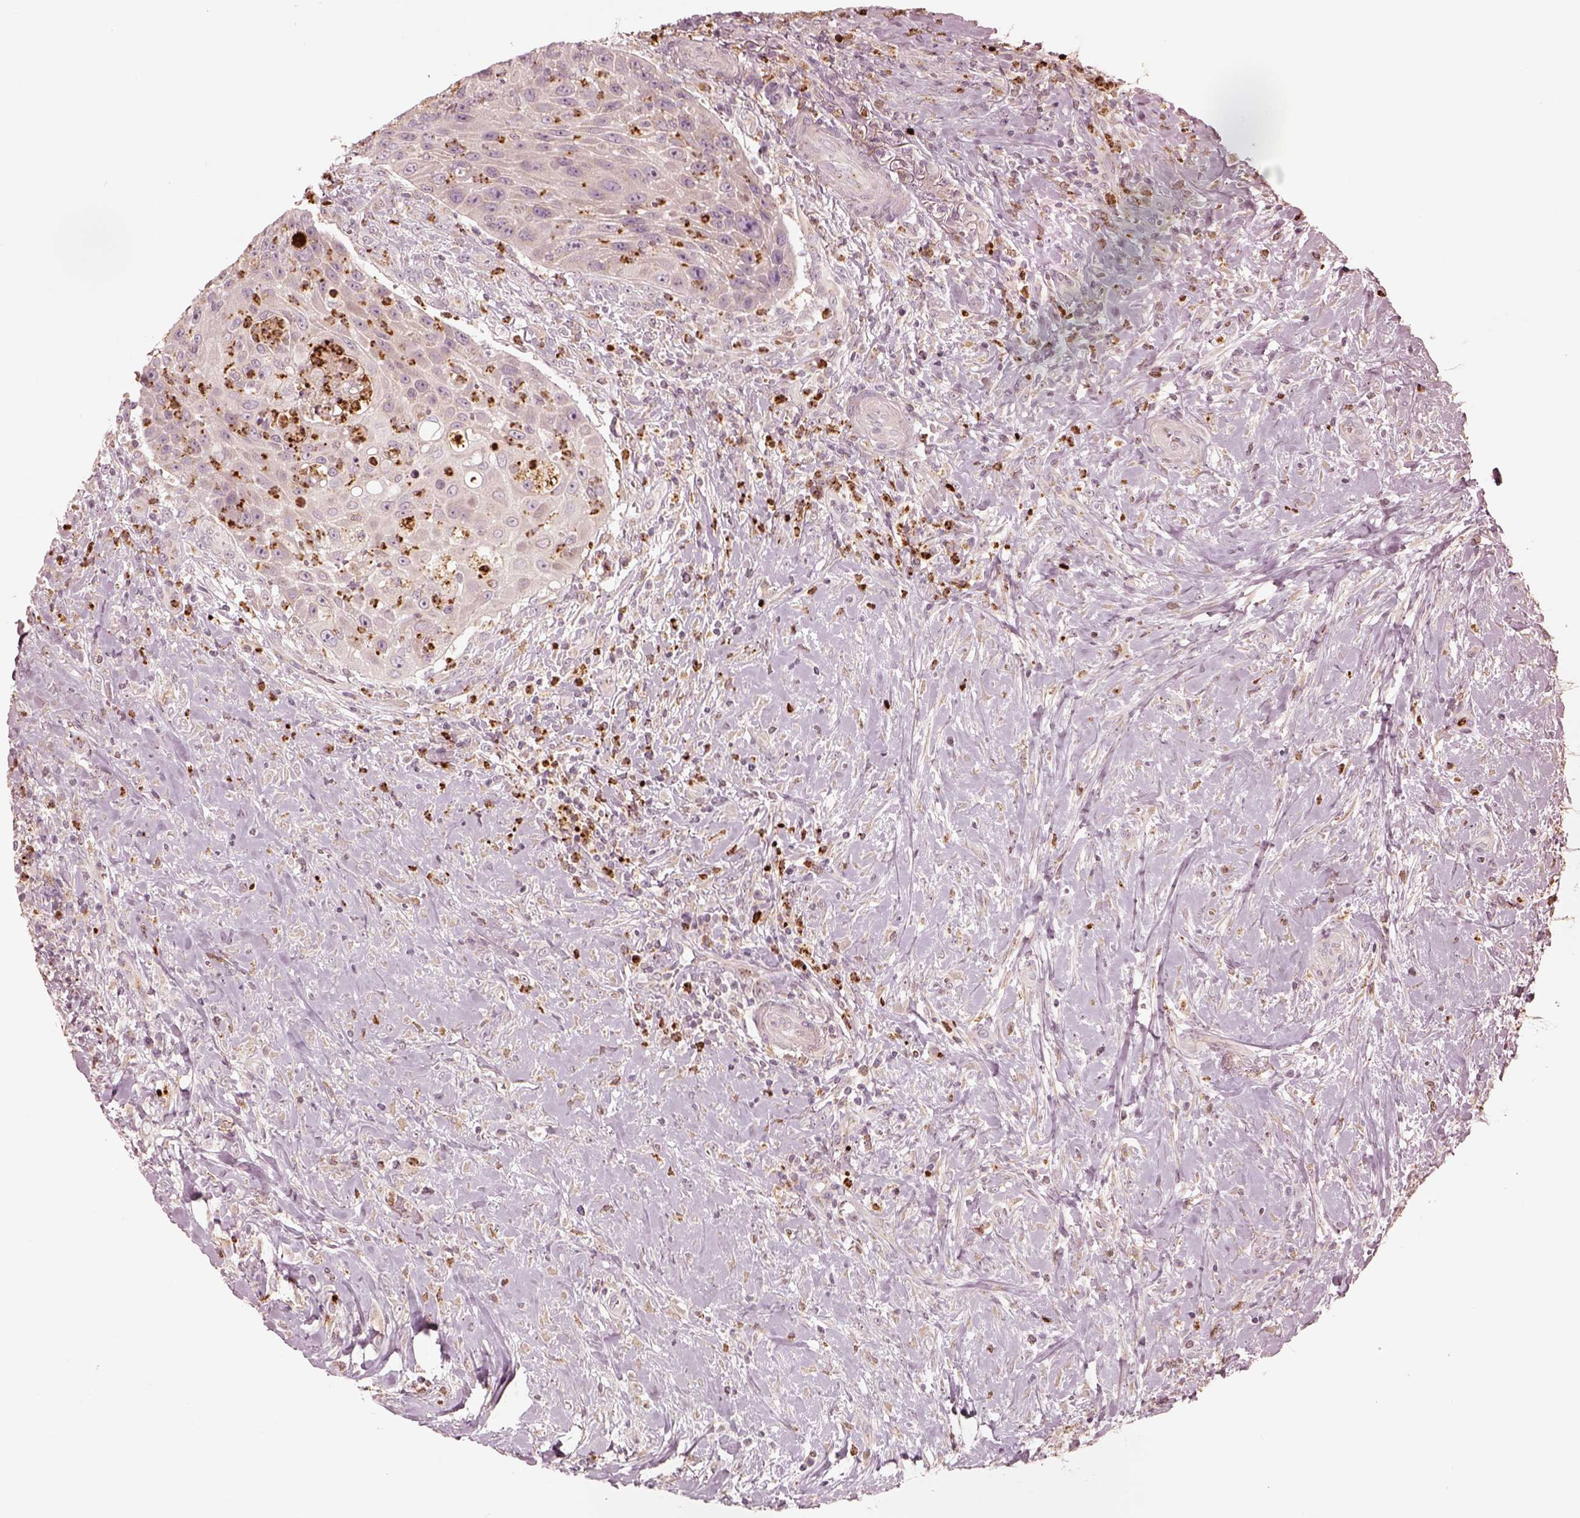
{"staining": {"intensity": "negative", "quantity": "none", "location": "none"}, "tissue": "head and neck cancer", "cell_type": "Tumor cells", "image_type": "cancer", "snomed": [{"axis": "morphology", "description": "Squamous cell carcinoma, NOS"}, {"axis": "topography", "description": "Head-Neck"}], "caption": "Protein analysis of head and neck cancer displays no significant staining in tumor cells.", "gene": "ABCA7", "patient": {"sex": "male", "age": 69}}